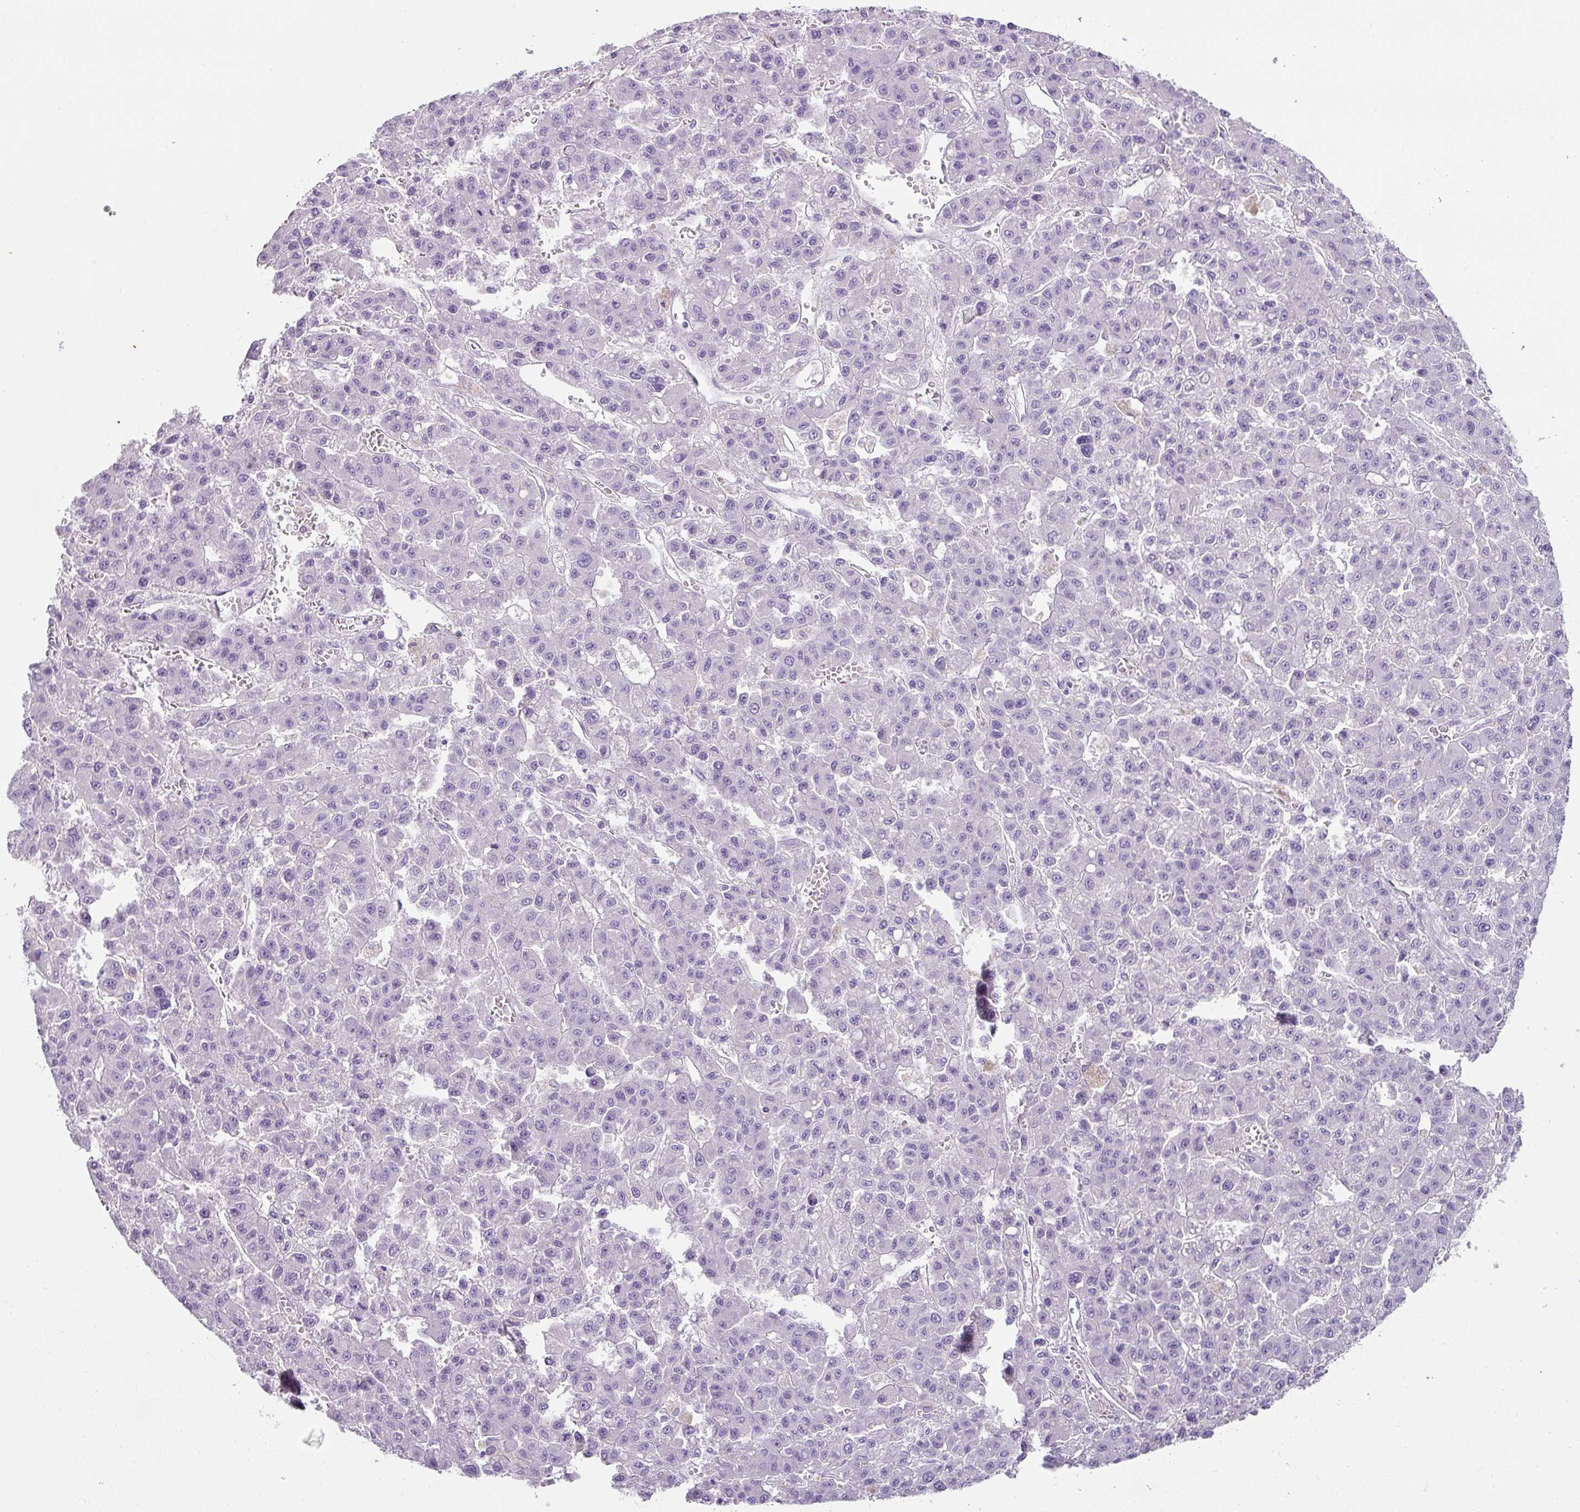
{"staining": {"intensity": "negative", "quantity": "none", "location": "none"}, "tissue": "liver cancer", "cell_type": "Tumor cells", "image_type": "cancer", "snomed": [{"axis": "morphology", "description": "Carcinoma, Hepatocellular, NOS"}, {"axis": "topography", "description": "Liver"}], "caption": "IHC photomicrograph of neoplastic tissue: human liver hepatocellular carcinoma stained with DAB (3,3'-diaminobenzidine) exhibits no significant protein staining in tumor cells.", "gene": "OR52N1", "patient": {"sex": "male", "age": 70}}